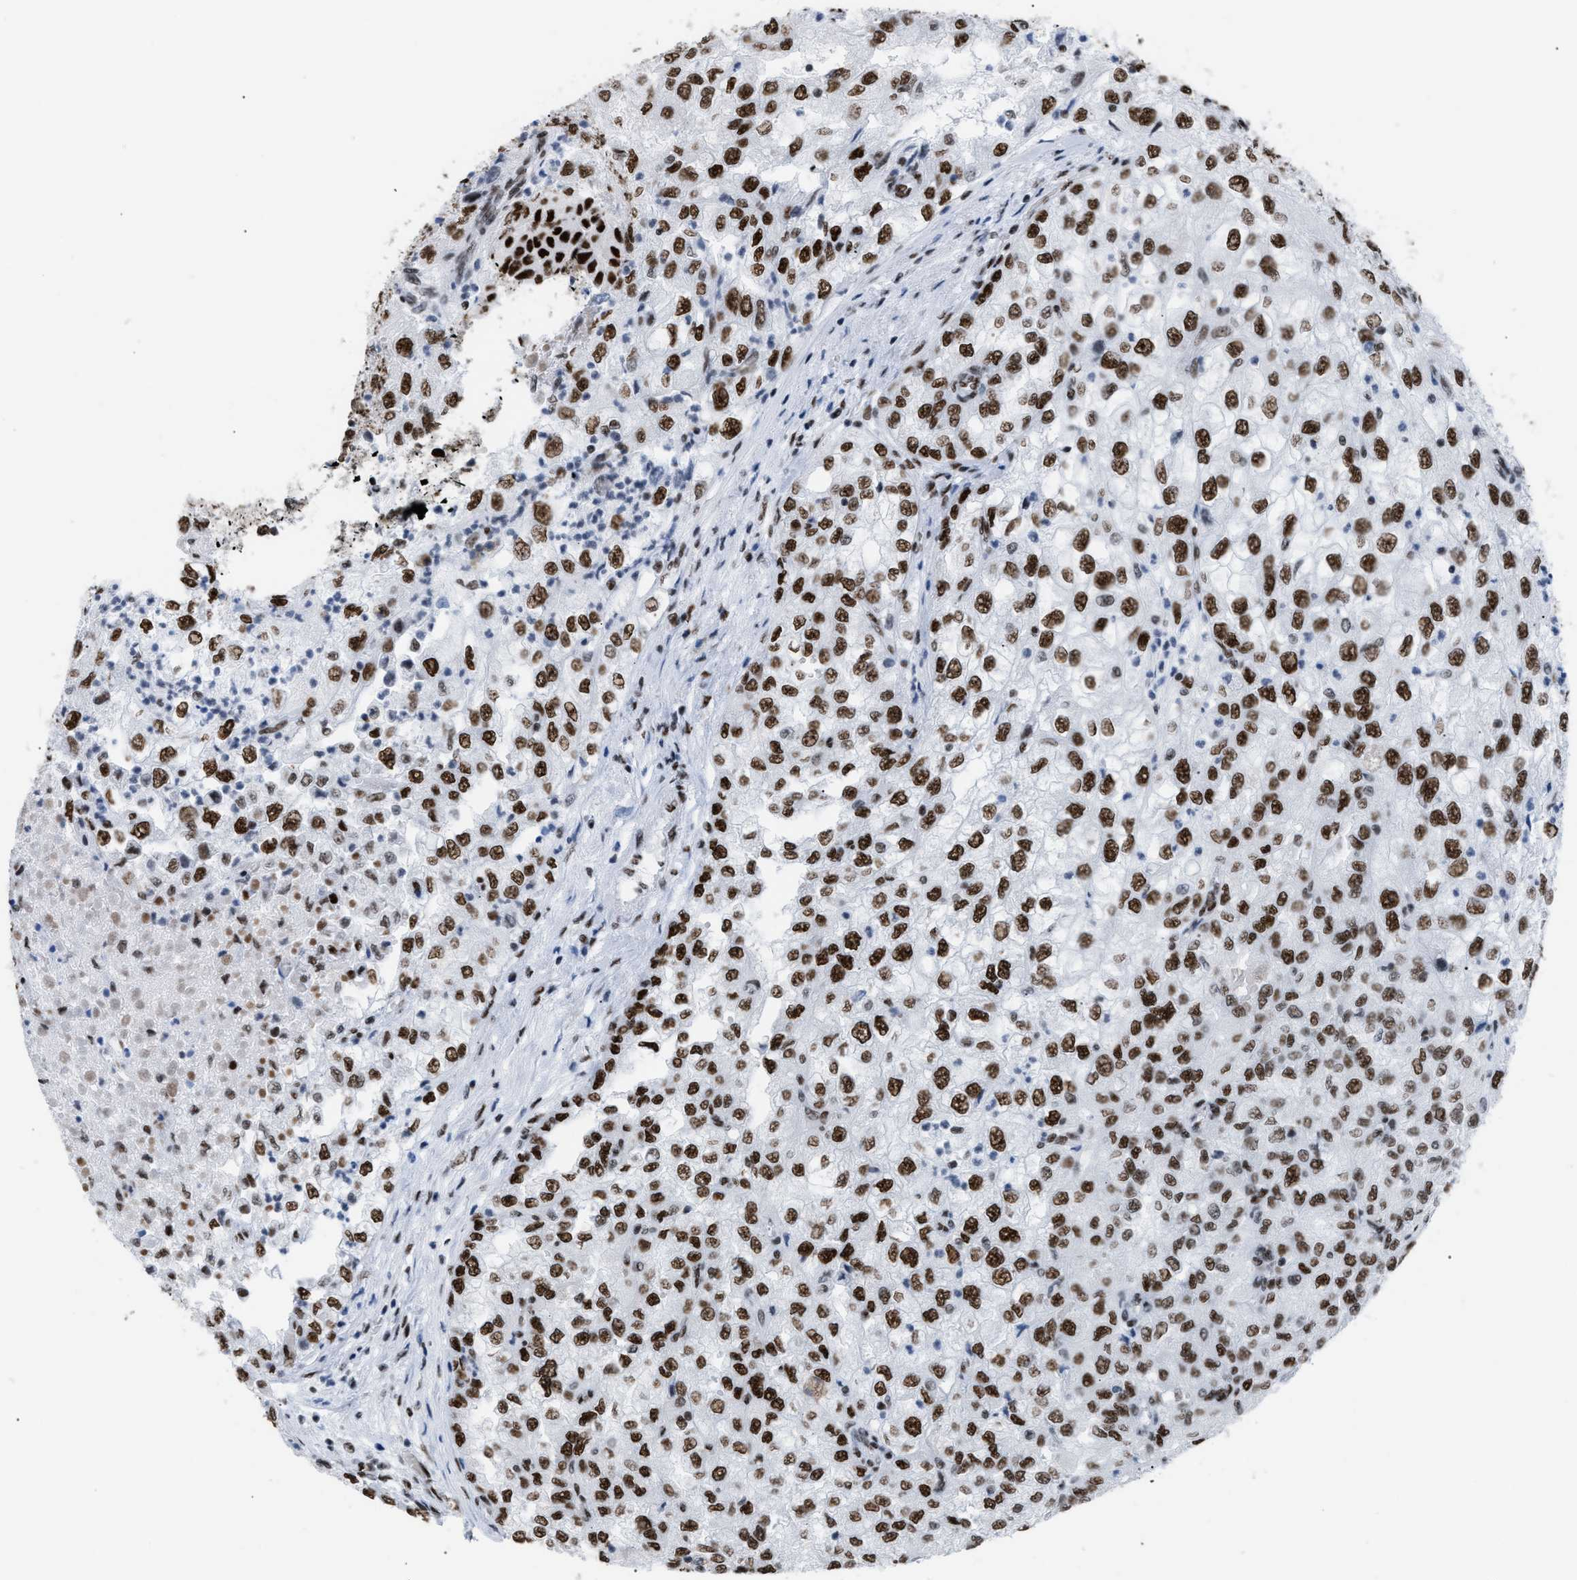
{"staining": {"intensity": "strong", "quantity": ">75%", "location": "nuclear"}, "tissue": "renal cancer", "cell_type": "Tumor cells", "image_type": "cancer", "snomed": [{"axis": "morphology", "description": "Adenocarcinoma, NOS"}, {"axis": "topography", "description": "Kidney"}], "caption": "A brown stain labels strong nuclear staining of a protein in adenocarcinoma (renal) tumor cells.", "gene": "CCAR2", "patient": {"sex": "female", "age": 54}}